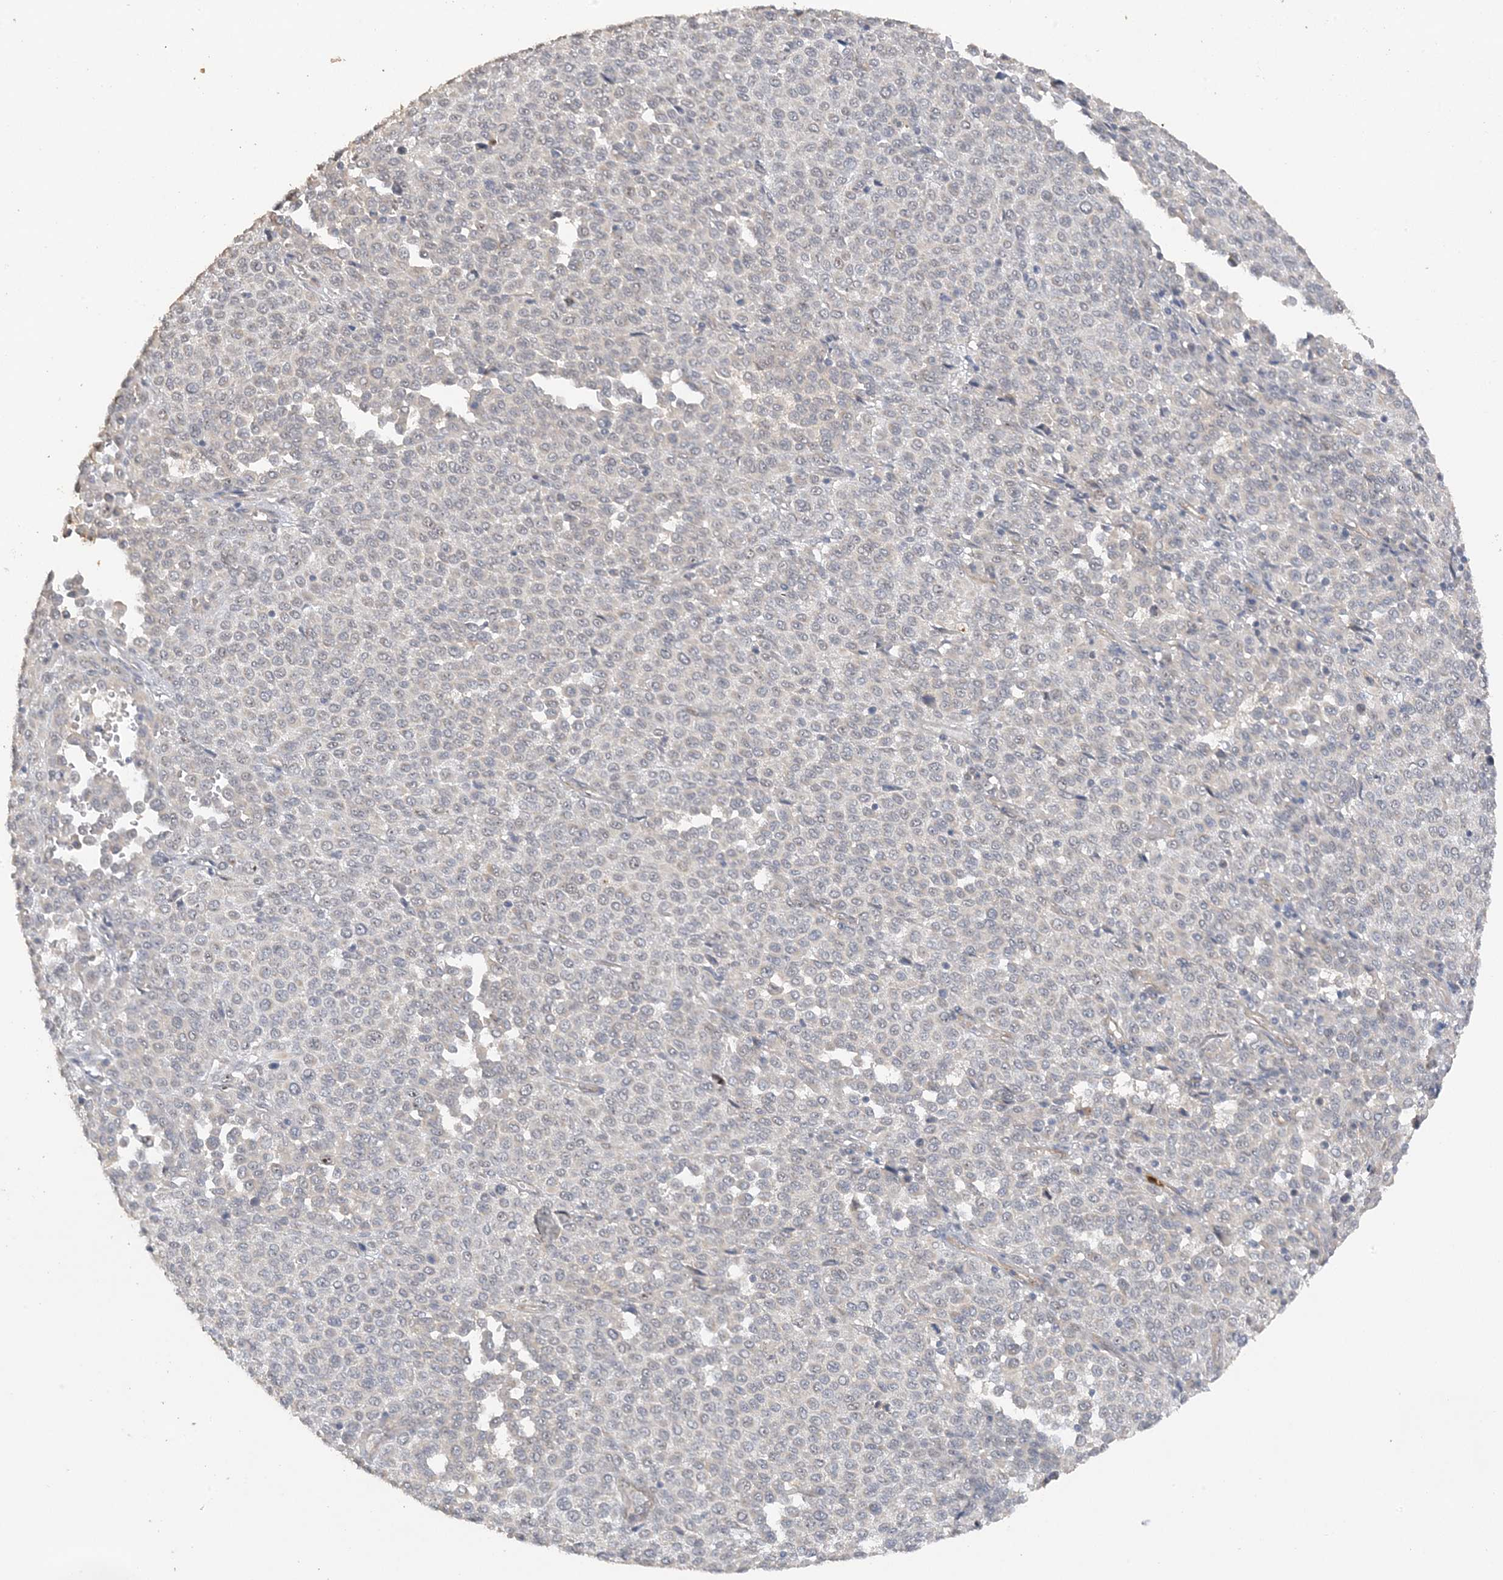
{"staining": {"intensity": "negative", "quantity": "none", "location": "none"}, "tissue": "melanoma", "cell_type": "Tumor cells", "image_type": "cancer", "snomed": [{"axis": "morphology", "description": "Malignant melanoma, Metastatic site"}, {"axis": "topography", "description": "Pancreas"}], "caption": "This is an IHC image of melanoma. There is no expression in tumor cells.", "gene": "DDX18", "patient": {"sex": "female", "age": 30}}